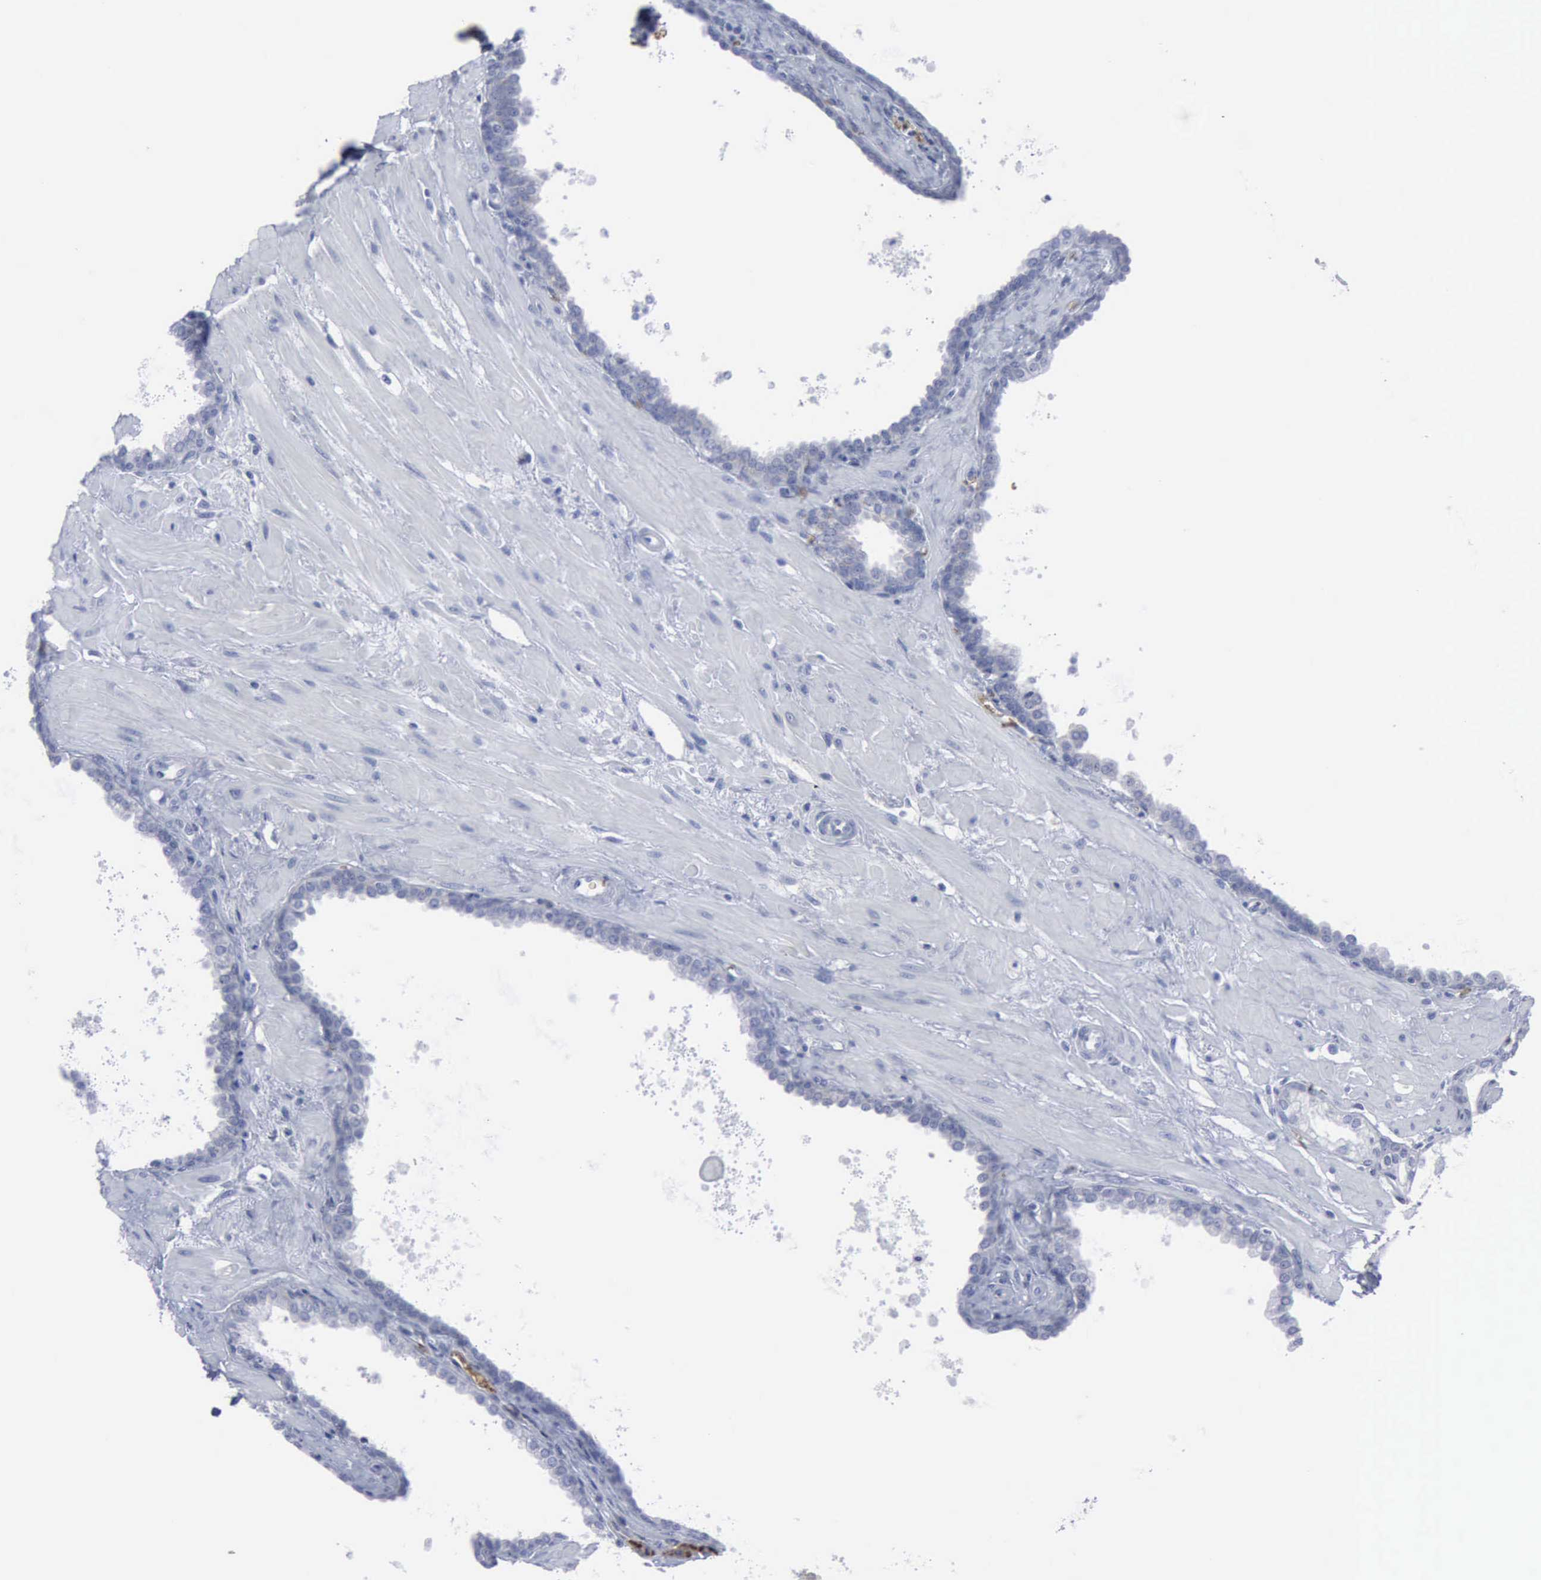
{"staining": {"intensity": "negative", "quantity": "none", "location": "none"}, "tissue": "prostate", "cell_type": "Glandular cells", "image_type": "normal", "snomed": [{"axis": "morphology", "description": "Normal tissue, NOS"}, {"axis": "topography", "description": "Prostate"}], "caption": "This is an immunohistochemistry (IHC) image of unremarkable prostate. There is no positivity in glandular cells.", "gene": "TGFB1", "patient": {"sex": "male", "age": 60}}